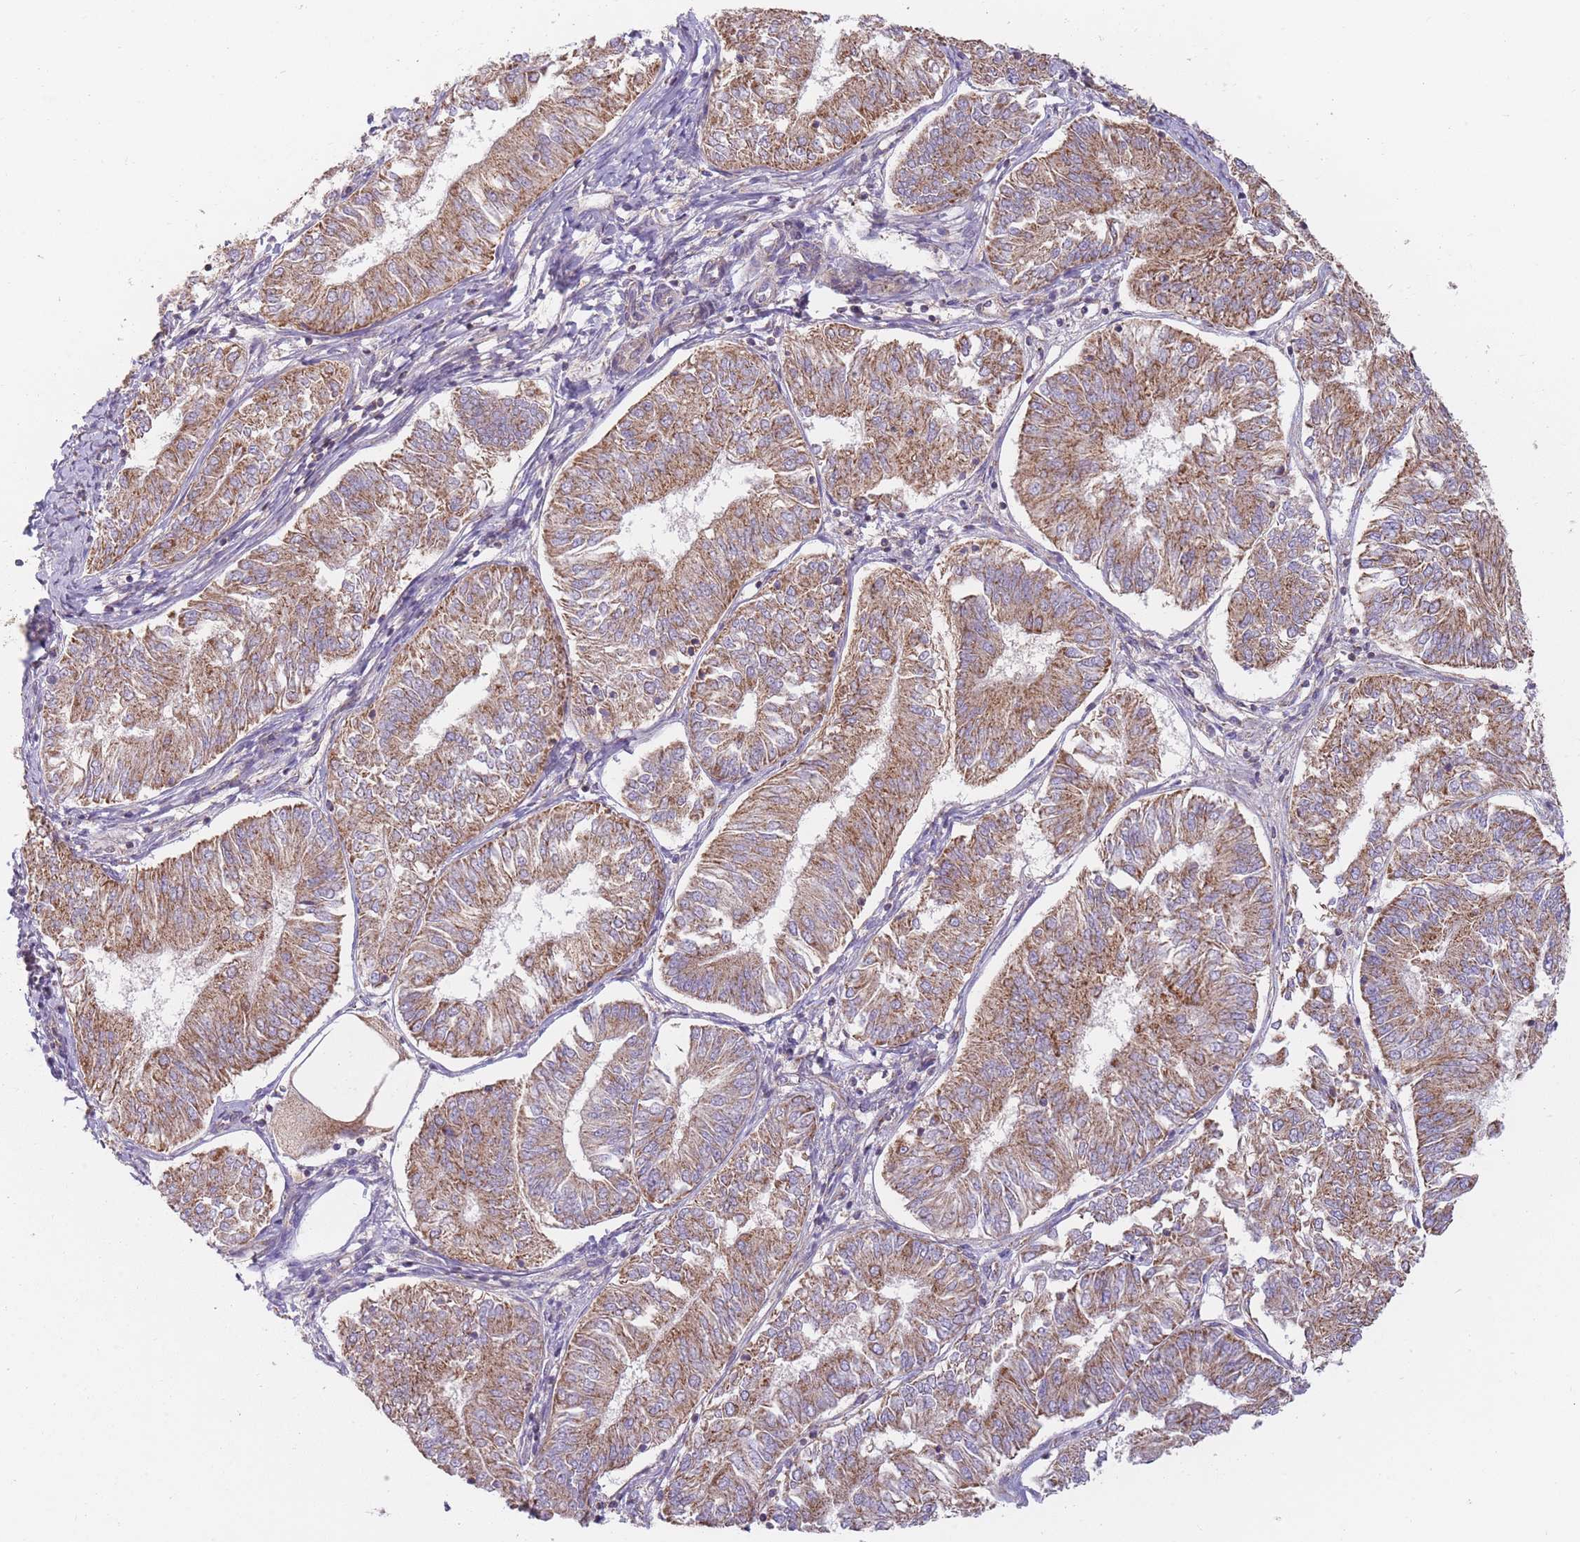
{"staining": {"intensity": "moderate", "quantity": ">75%", "location": "cytoplasmic/membranous"}, "tissue": "endometrial cancer", "cell_type": "Tumor cells", "image_type": "cancer", "snomed": [{"axis": "morphology", "description": "Adenocarcinoma, NOS"}, {"axis": "topography", "description": "Endometrium"}], "caption": "Adenocarcinoma (endometrial) stained with a protein marker displays moderate staining in tumor cells.", "gene": "NDUFA9", "patient": {"sex": "female", "age": 58}}